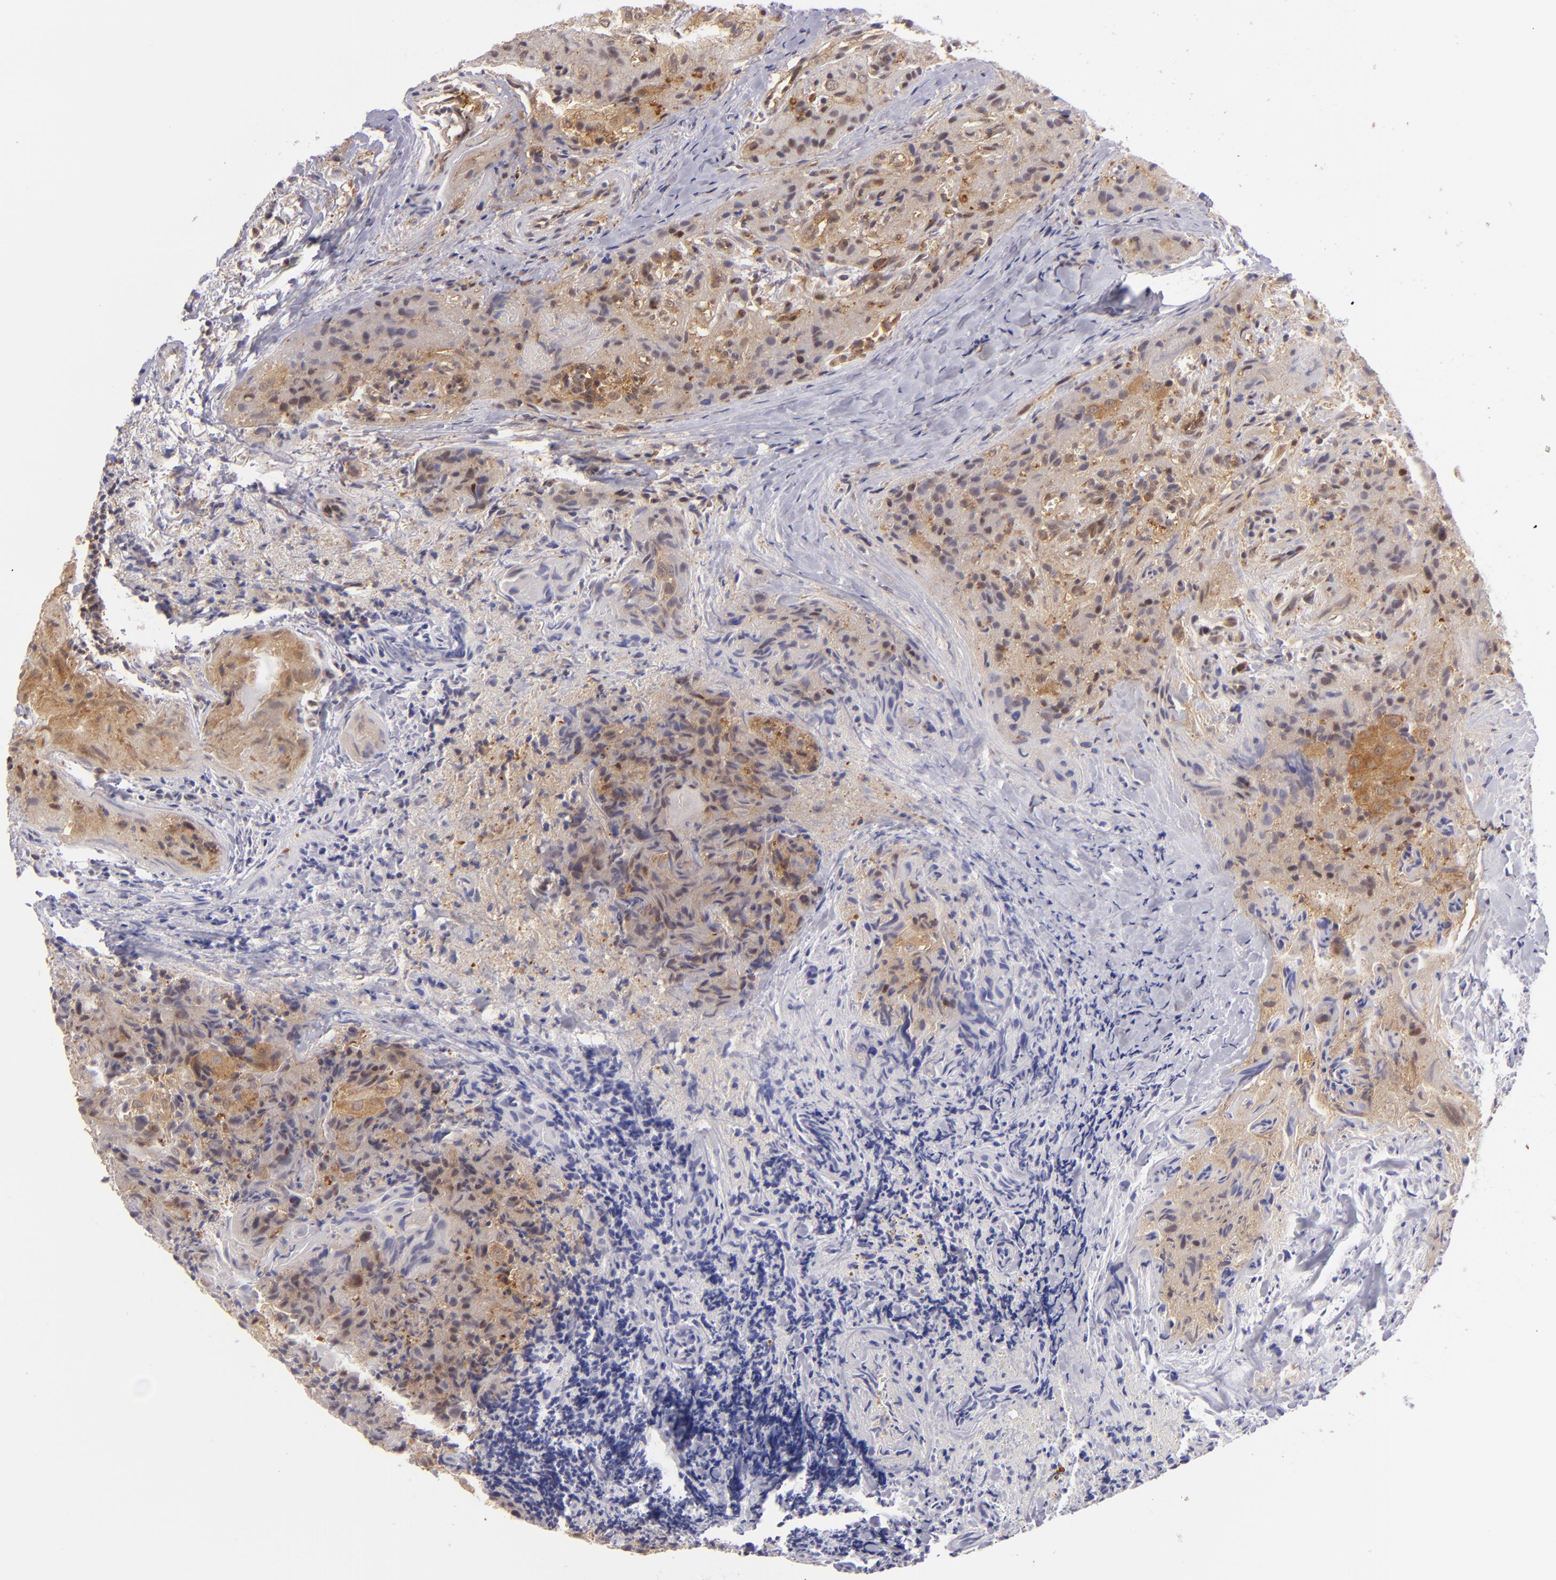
{"staining": {"intensity": "strong", "quantity": ">75%", "location": "cytoplasmic/membranous"}, "tissue": "thyroid cancer", "cell_type": "Tumor cells", "image_type": "cancer", "snomed": [{"axis": "morphology", "description": "Papillary adenocarcinoma, NOS"}, {"axis": "topography", "description": "Thyroid gland"}], "caption": "High-power microscopy captured an immunohistochemistry (IHC) micrograph of thyroid papillary adenocarcinoma, revealing strong cytoplasmic/membranous positivity in approximately >75% of tumor cells.", "gene": "PTPN13", "patient": {"sex": "female", "age": 71}}